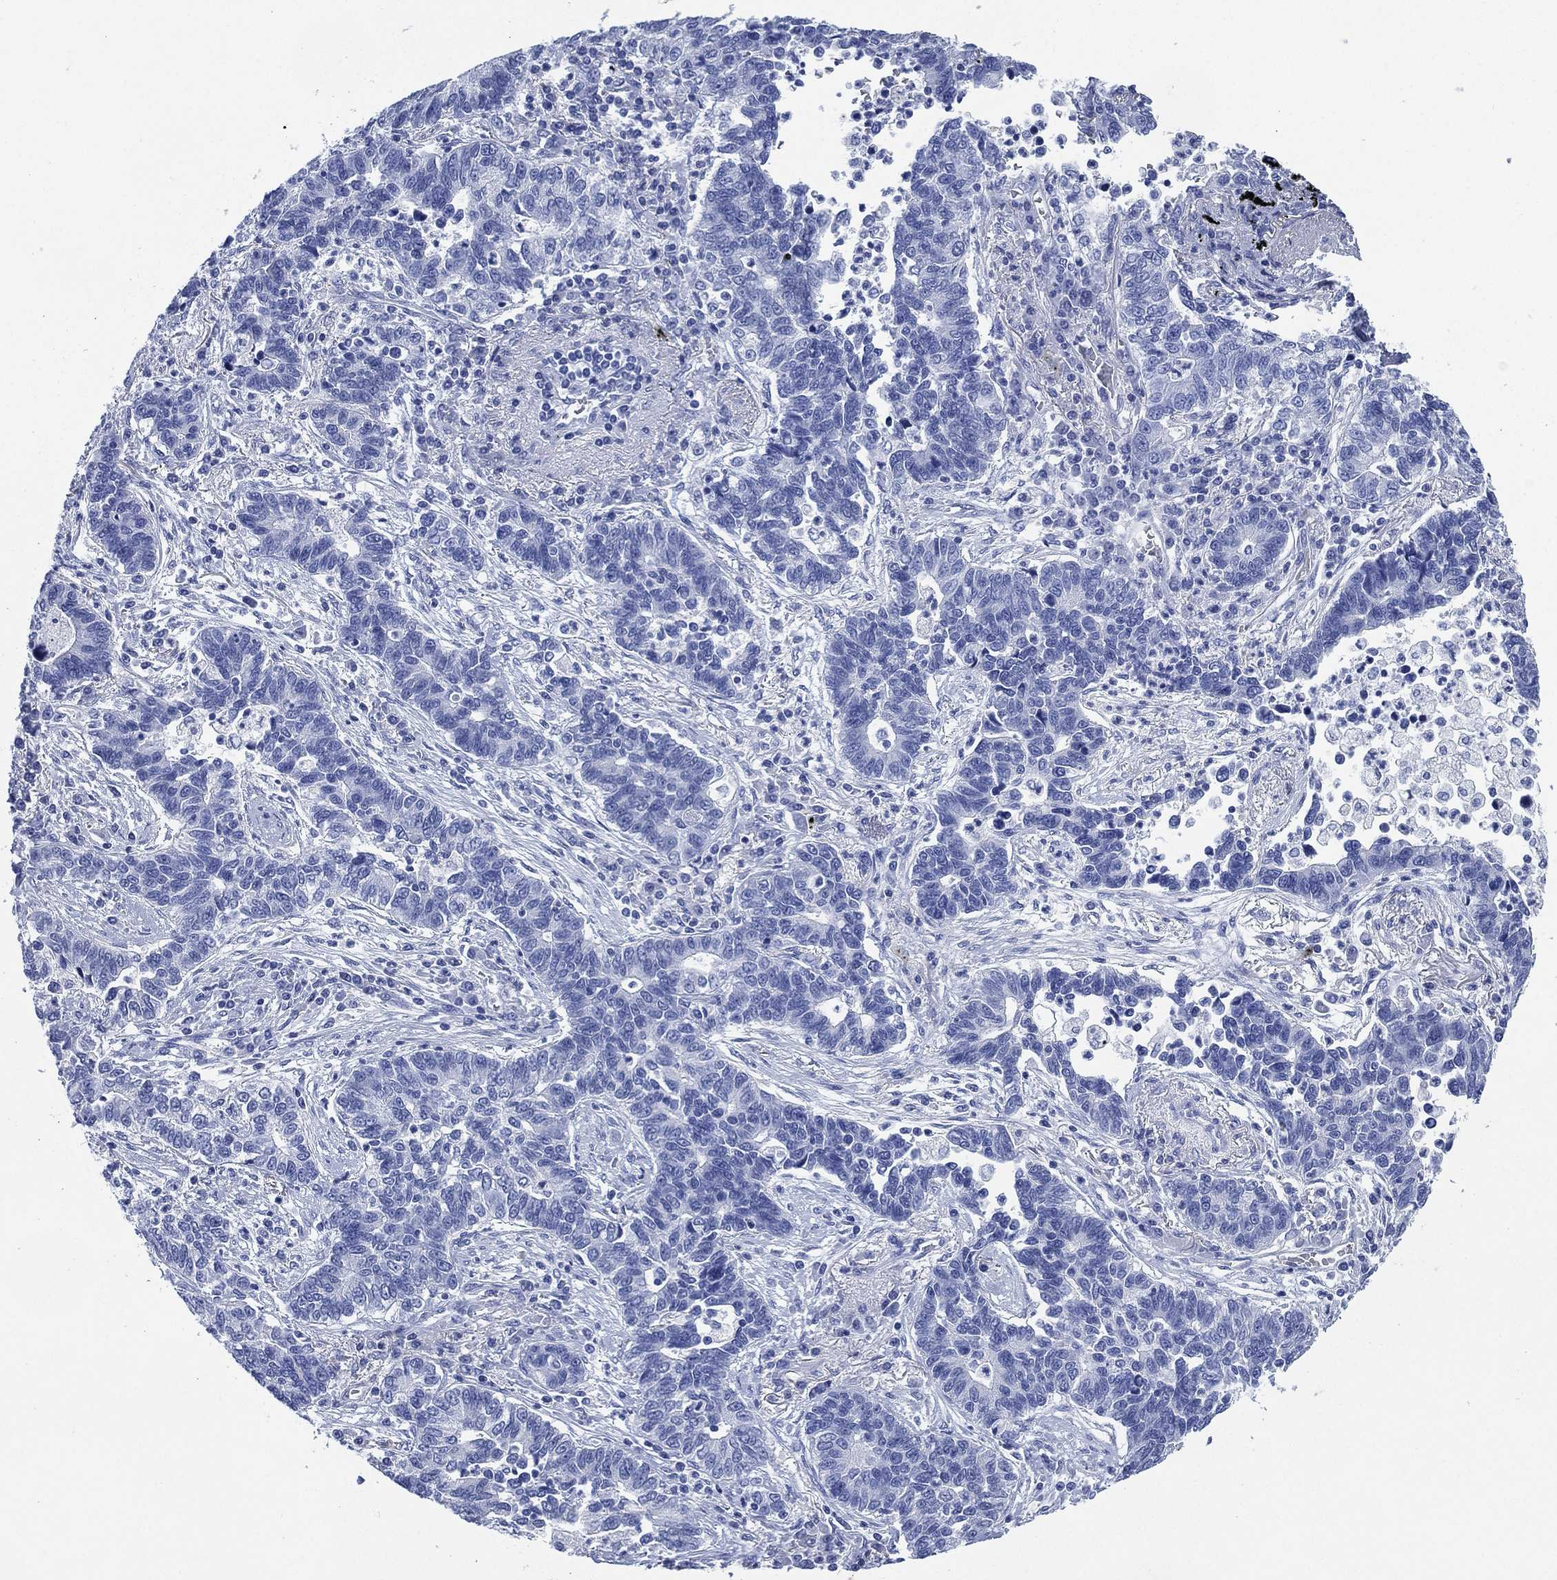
{"staining": {"intensity": "negative", "quantity": "none", "location": "none"}, "tissue": "lung cancer", "cell_type": "Tumor cells", "image_type": "cancer", "snomed": [{"axis": "morphology", "description": "Adenocarcinoma, NOS"}, {"axis": "topography", "description": "Lung"}], "caption": "Immunohistochemistry of lung adenocarcinoma shows no expression in tumor cells.", "gene": "SIGLECL1", "patient": {"sex": "female", "age": 57}}